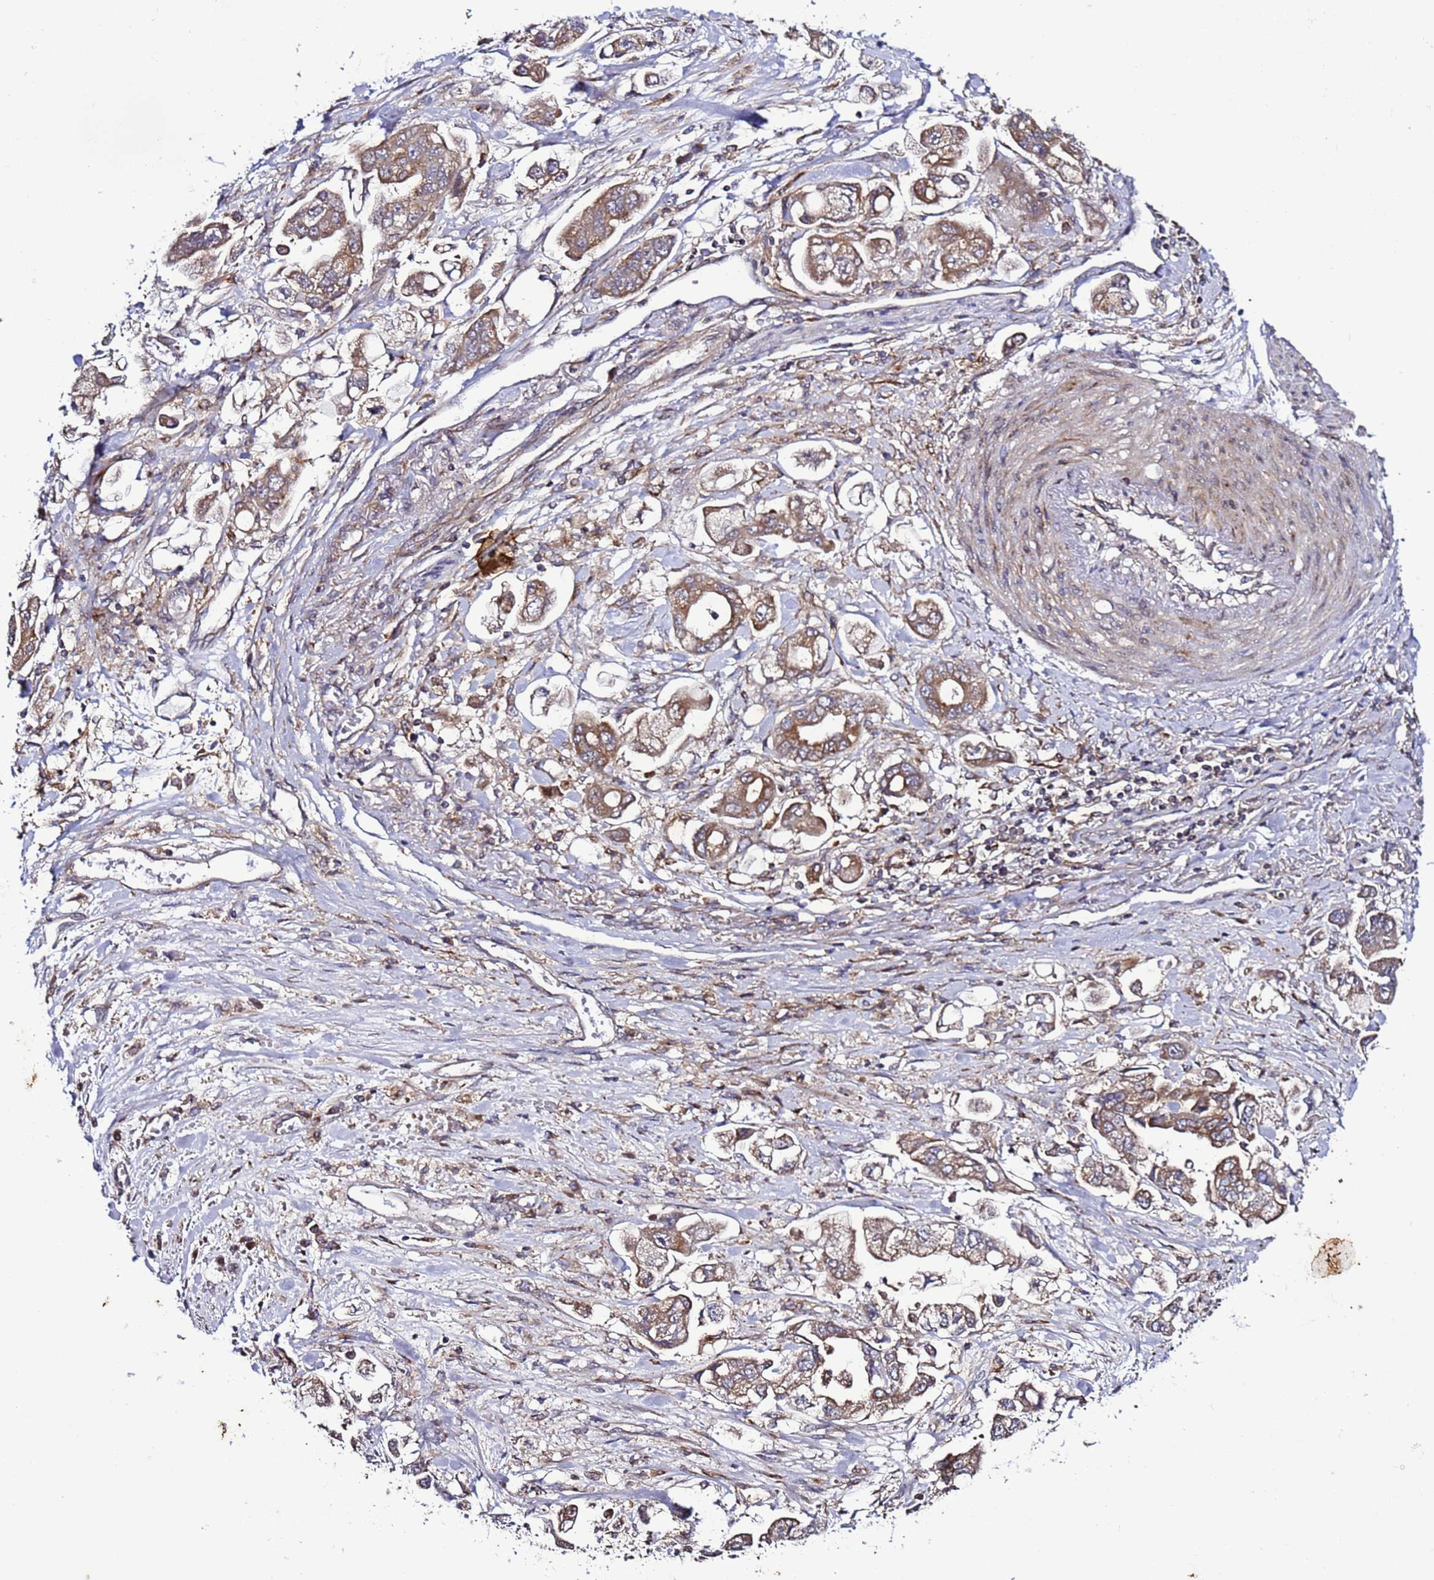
{"staining": {"intensity": "moderate", "quantity": ">75%", "location": "cytoplasmic/membranous"}, "tissue": "stomach cancer", "cell_type": "Tumor cells", "image_type": "cancer", "snomed": [{"axis": "morphology", "description": "Adenocarcinoma, NOS"}, {"axis": "topography", "description": "Stomach"}], "caption": "Tumor cells exhibit medium levels of moderate cytoplasmic/membranous positivity in about >75% of cells in stomach adenocarcinoma.", "gene": "TMEM176B", "patient": {"sex": "male", "age": 62}}